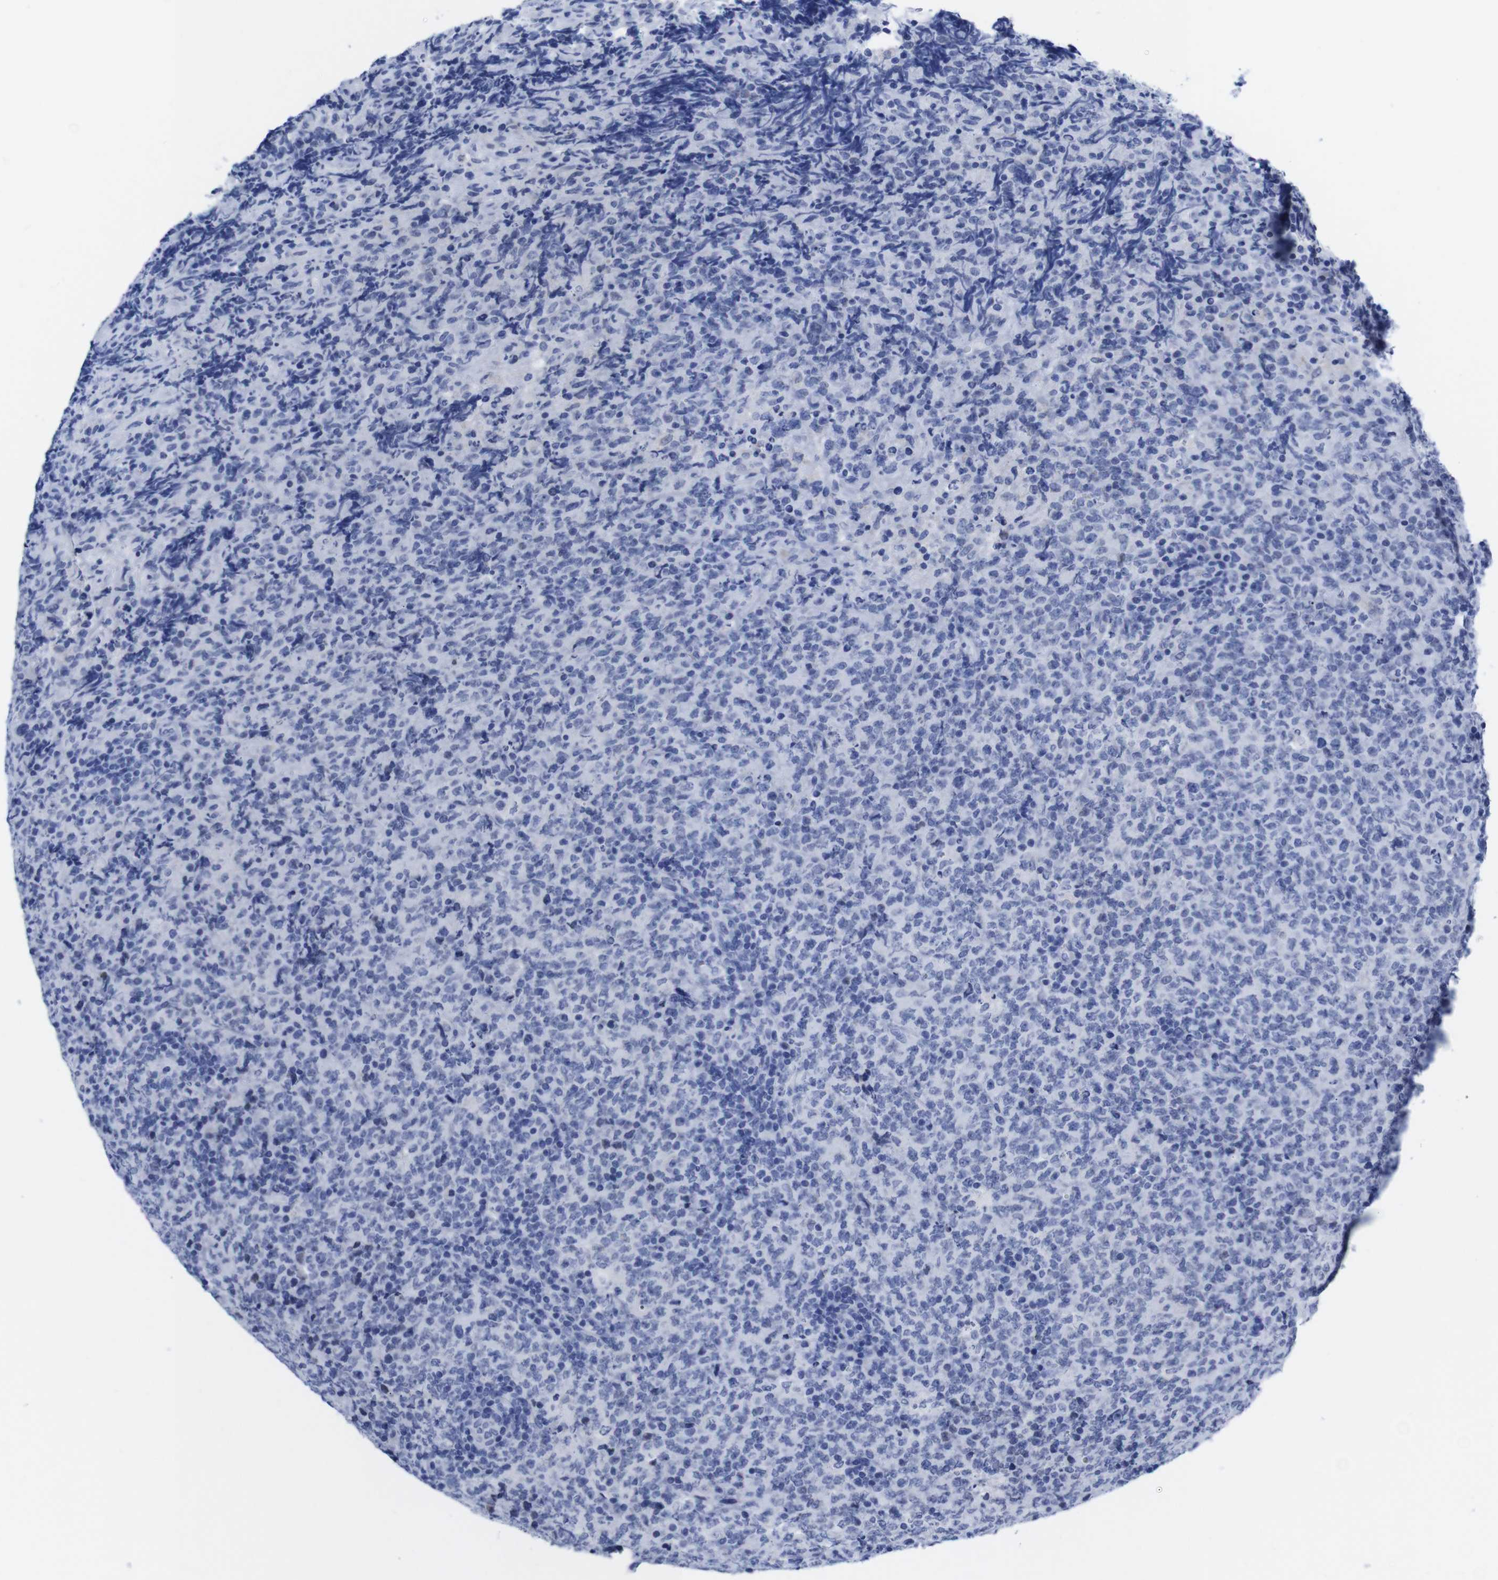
{"staining": {"intensity": "negative", "quantity": "none", "location": "none"}, "tissue": "lymphoma", "cell_type": "Tumor cells", "image_type": "cancer", "snomed": [{"axis": "morphology", "description": "Malignant lymphoma, non-Hodgkin's type, High grade"}, {"axis": "topography", "description": "Tonsil"}], "caption": "An IHC histopathology image of lymphoma is shown. There is no staining in tumor cells of lymphoma.", "gene": "LRRC55", "patient": {"sex": "female", "age": 36}}